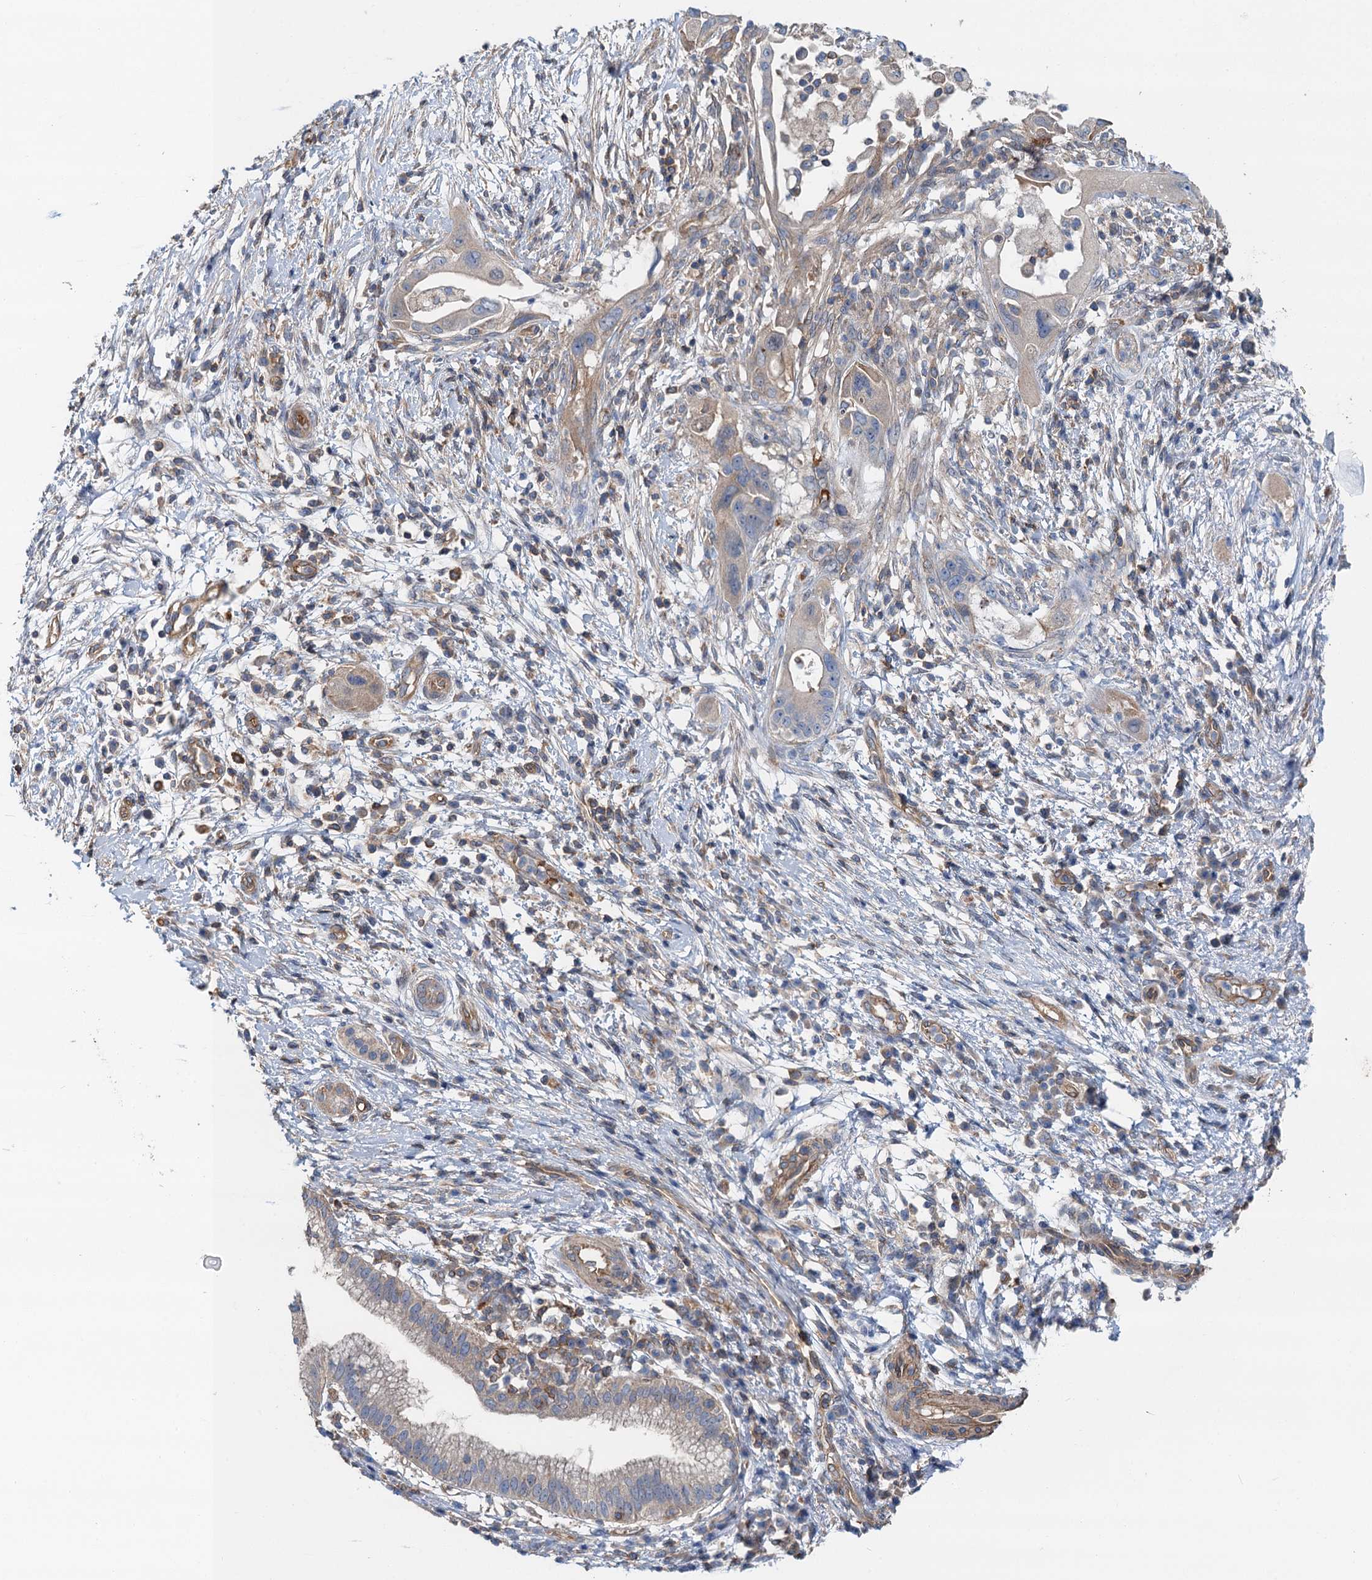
{"staining": {"intensity": "strong", "quantity": "<25%", "location": "cytoplasmic/membranous"}, "tissue": "pancreatic cancer", "cell_type": "Tumor cells", "image_type": "cancer", "snomed": [{"axis": "morphology", "description": "Adenocarcinoma, NOS"}, {"axis": "topography", "description": "Pancreas"}], "caption": "Tumor cells demonstrate medium levels of strong cytoplasmic/membranous expression in about <25% of cells in human pancreatic adenocarcinoma. (Stains: DAB in brown, nuclei in blue, Microscopy: brightfield microscopy at high magnification).", "gene": "ROGDI", "patient": {"sex": "male", "age": 68}}